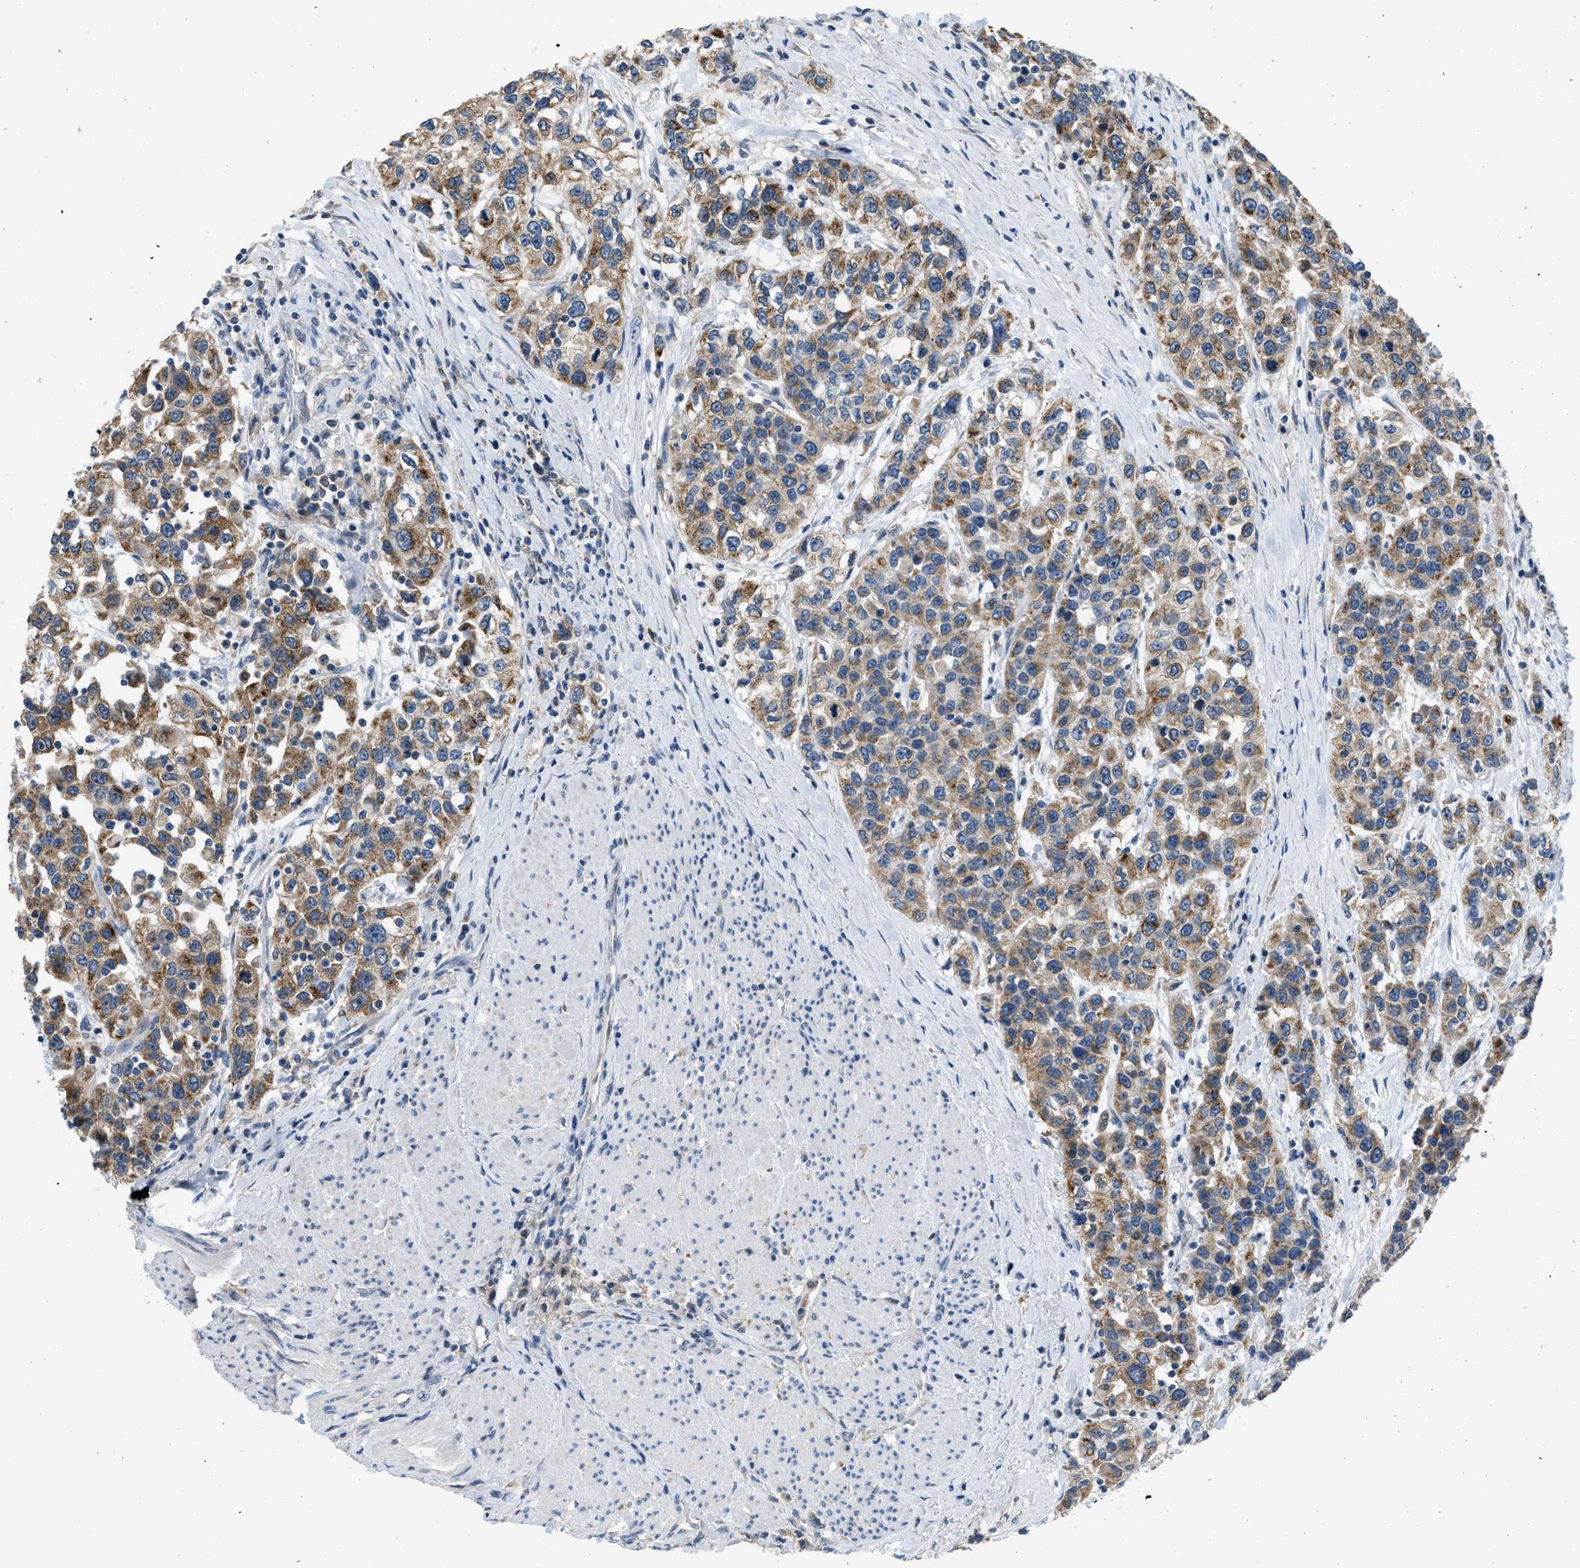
{"staining": {"intensity": "moderate", "quantity": ">75%", "location": "cytoplasmic/membranous"}, "tissue": "urothelial cancer", "cell_type": "Tumor cells", "image_type": "cancer", "snomed": [{"axis": "morphology", "description": "Urothelial carcinoma, High grade"}, {"axis": "topography", "description": "Urinary bladder"}], "caption": "An immunohistochemistry (IHC) photomicrograph of tumor tissue is shown. Protein staining in brown shows moderate cytoplasmic/membranous positivity in urothelial carcinoma (high-grade) within tumor cells.", "gene": "TOMM34", "patient": {"sex": "female", "age": 80}}